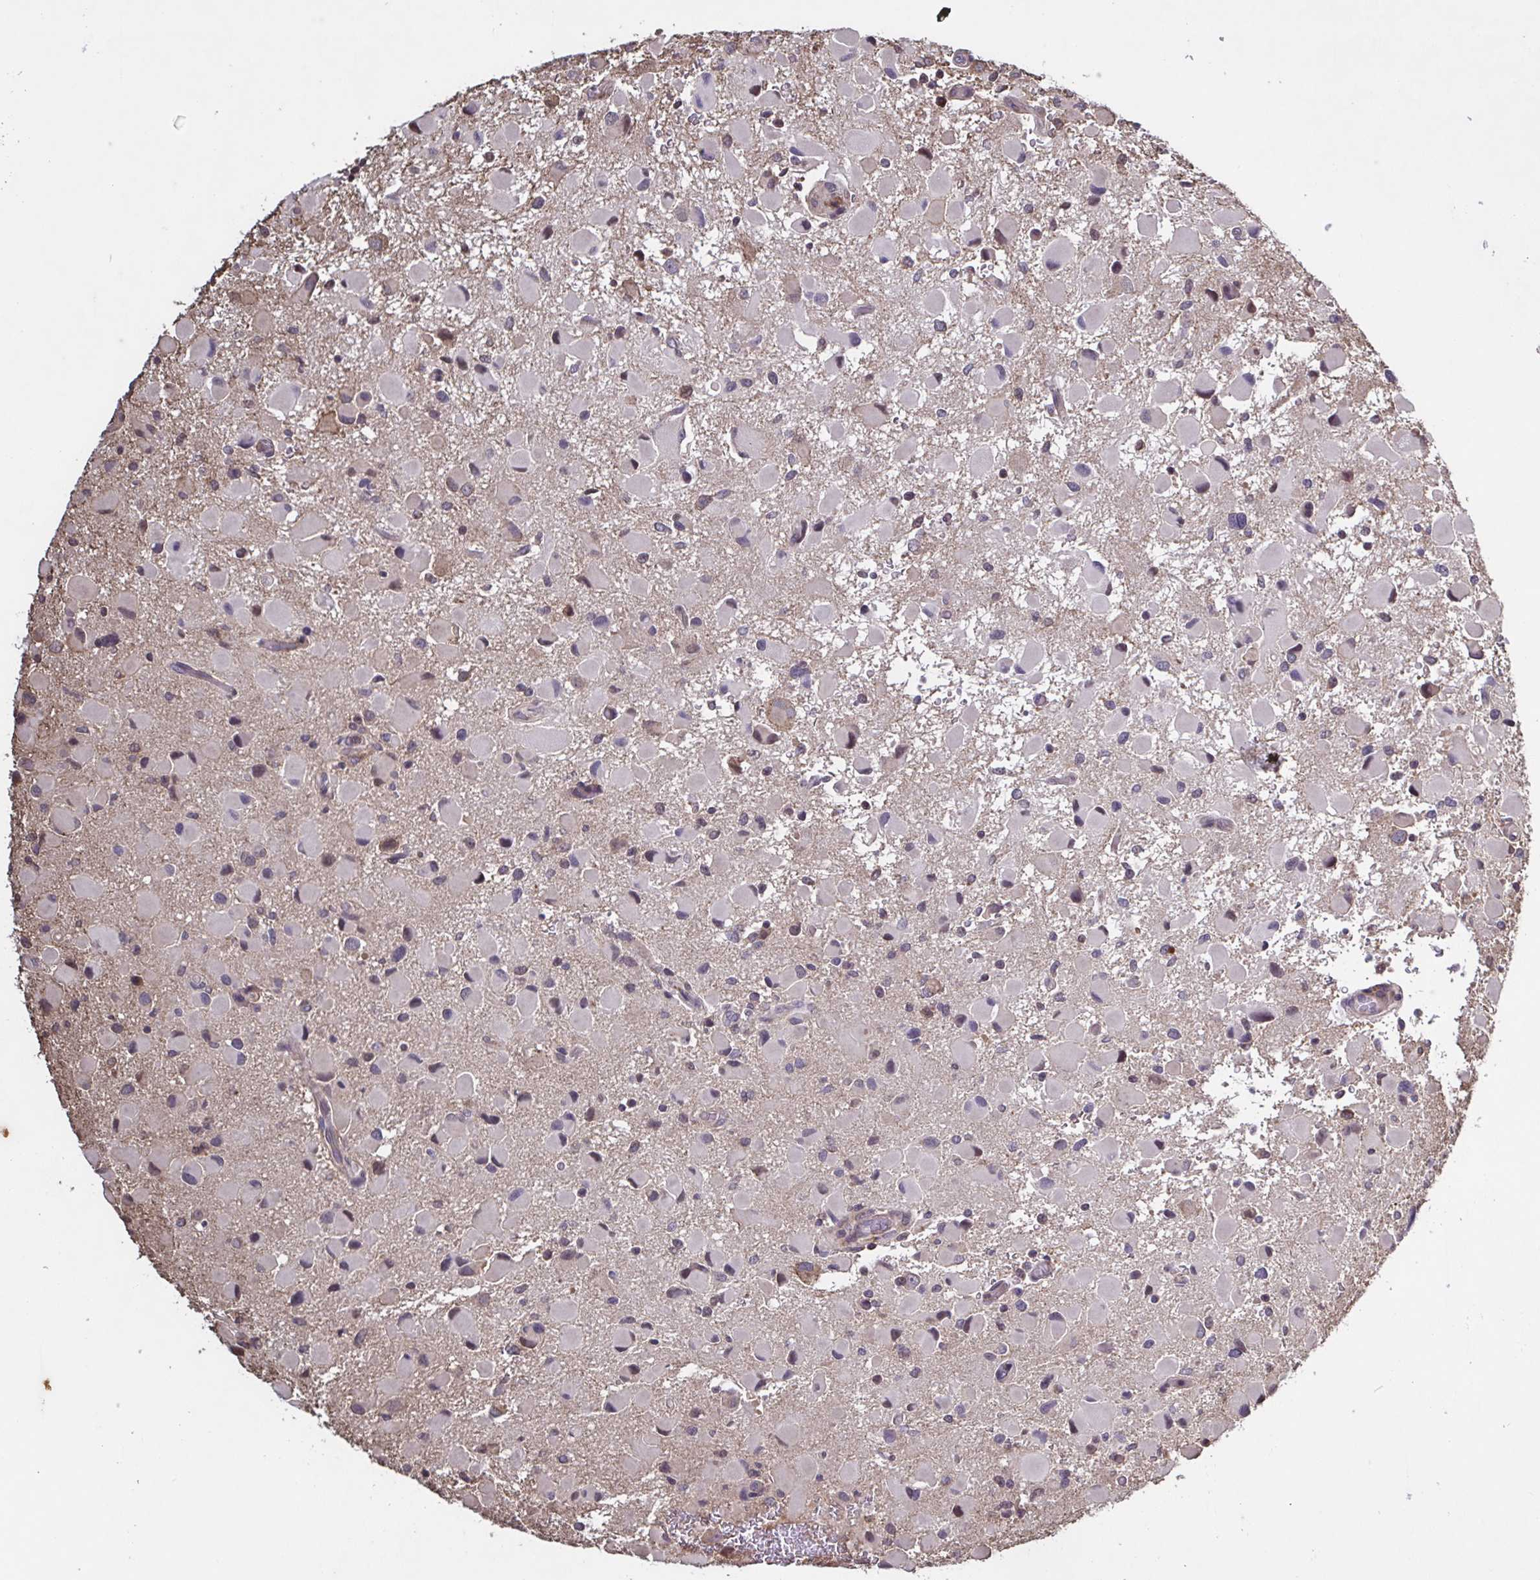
{"staining": {"intensity": "weak", "quantity": "<25%", "location": "nuclear"}, "tissue": "glioma", "cell_type": "Tumor cells", "image_type": "cancer", "snomed": [{"axis": "morphology", "description": "Glioma, malignant, Low grade"}, {"axis": "topography", "description": "Brain"}], "caption": "DAB (3,3'-diaminobenzidine) immunohistochemical staining of human low-grade glioma (malignant) shows no significant staining in tumor cells.", "gene": "ZNF200", "patient": {"sex": "female", "age": 32}}